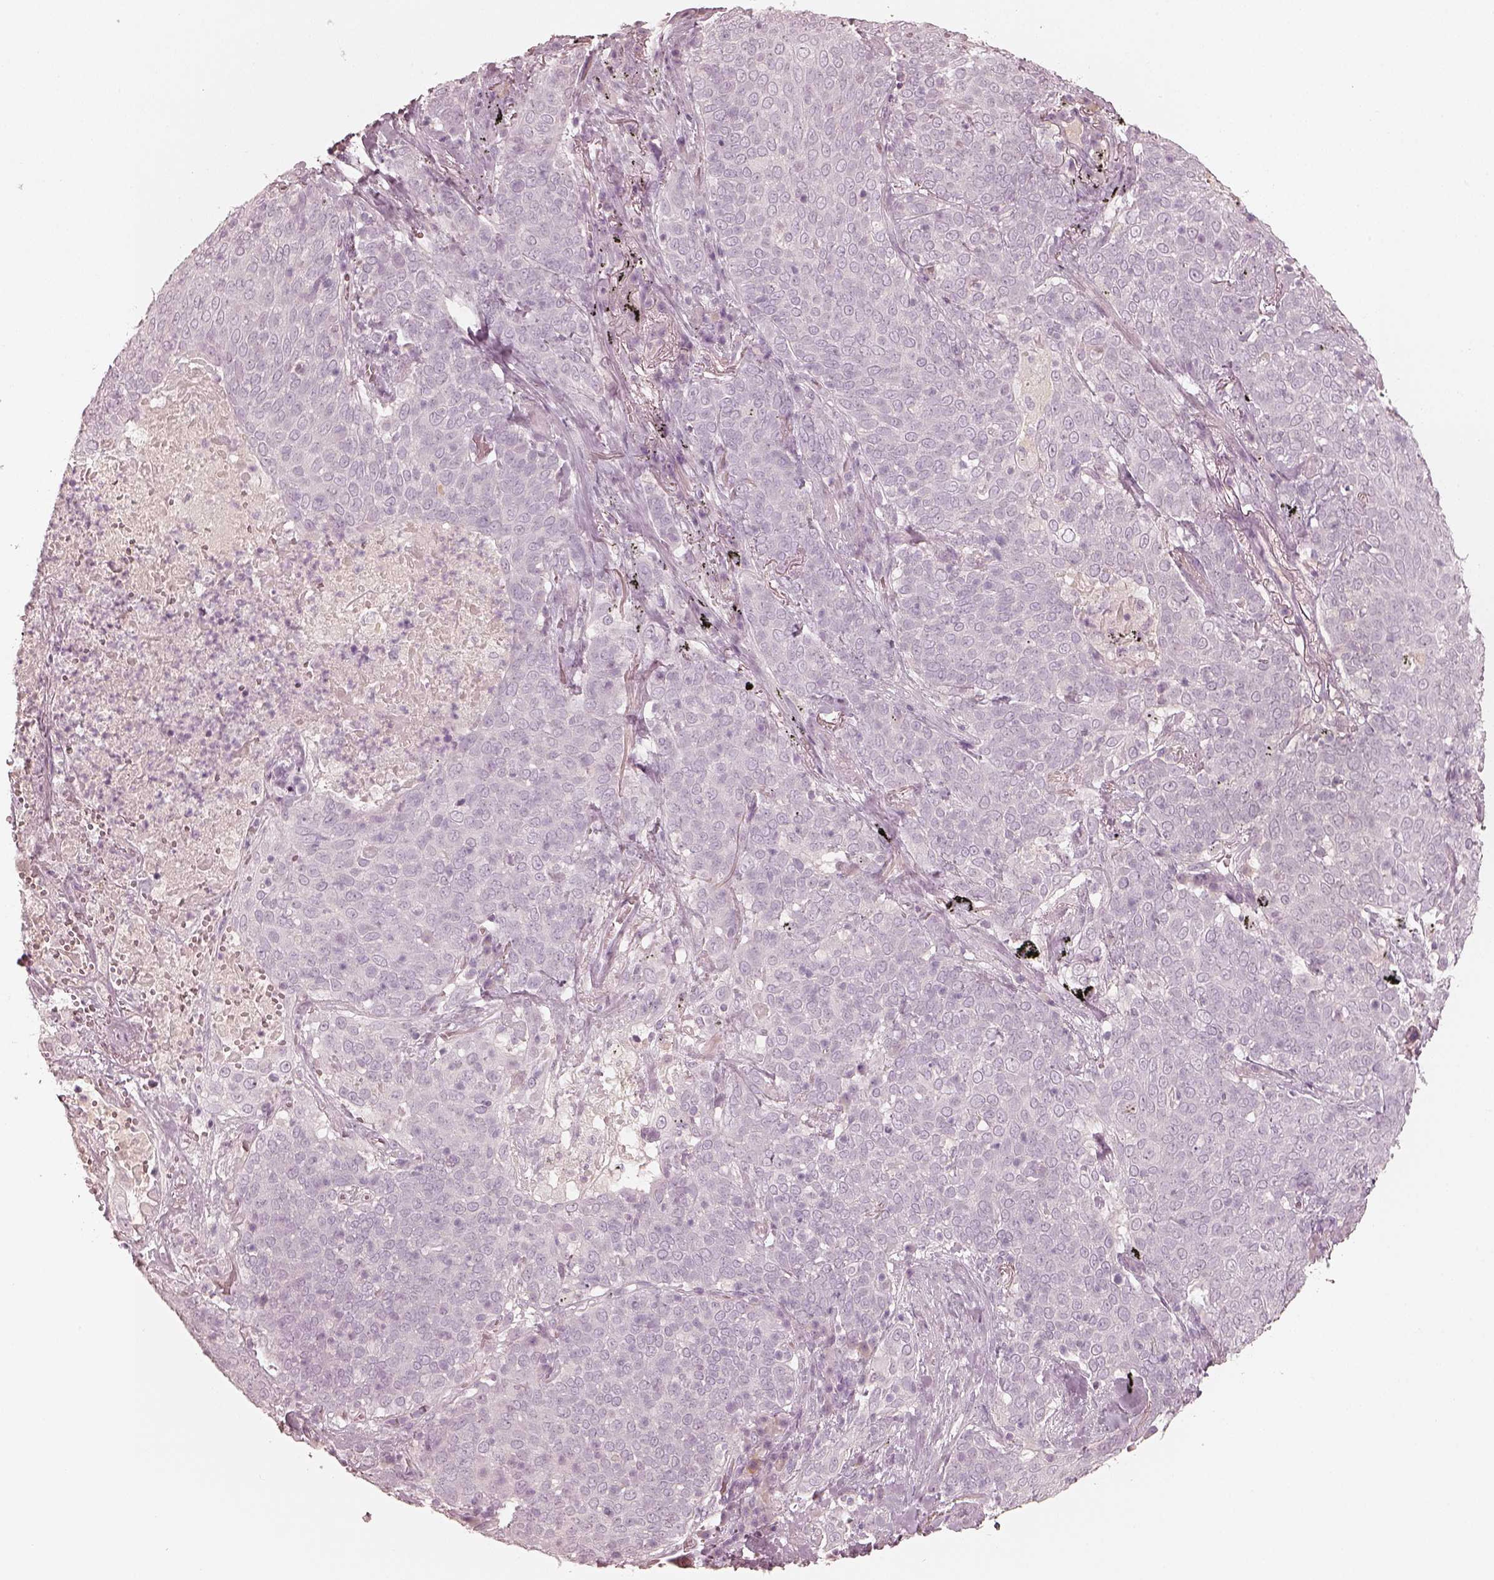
{"staining": {"intensity": "negative", "quantity": "none", "location": "none"}, "tissue": "lung cancer", "cell_type": "Tumor cells", "image_type": "cancer", "snomed": [{"axis": "morphology", "description": "Squamous cell carcinoma, NOS"}, {"axis": "topography", "description": "Lung"}], "caption": "This is an IHC photomicrograph of squamous cell carcinoma (lung). There is no expression in tumor cells.", "gene": "KRT82", "patient": {"sex": "male", "age": 82}}